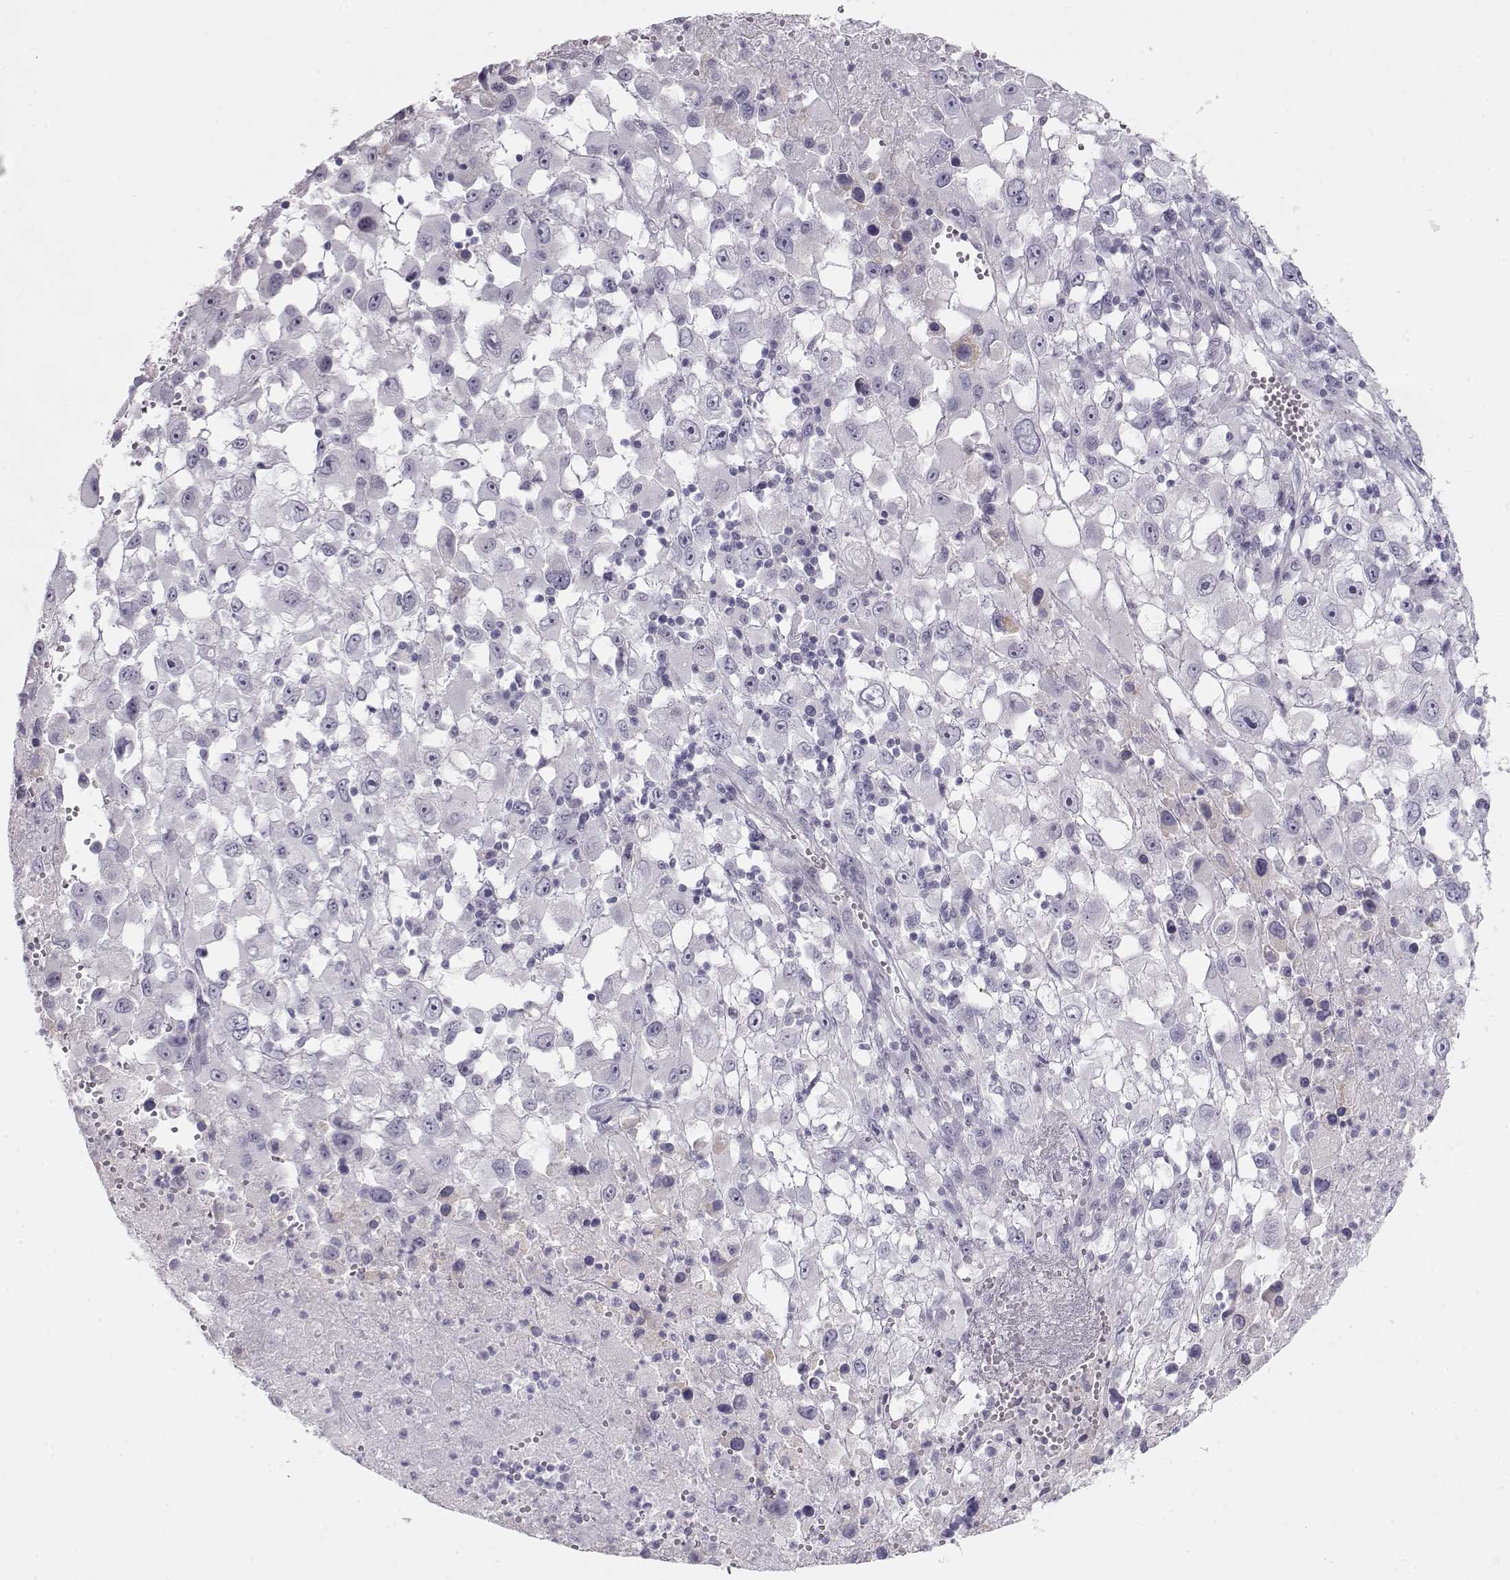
{"staining": {"intensity": "negative", "quantity": "none", "location": "none"}, "tissue": "melanoma", "cell_type": "Tumor cells", "image_type": "cancer", "snomed": [{"axis": "morphology", "description": "Malignant melanoma, Metastatic site"}, {"axis": "topography", "description": "Soft tissue"}], "caption": "DAB immunohistochemical staining of malignant melanoma (metastatic site) exhibits no significant positivity in tumor cells.", "gene": "IMPG1", "patient": {"sex": "male", "age": 50}}